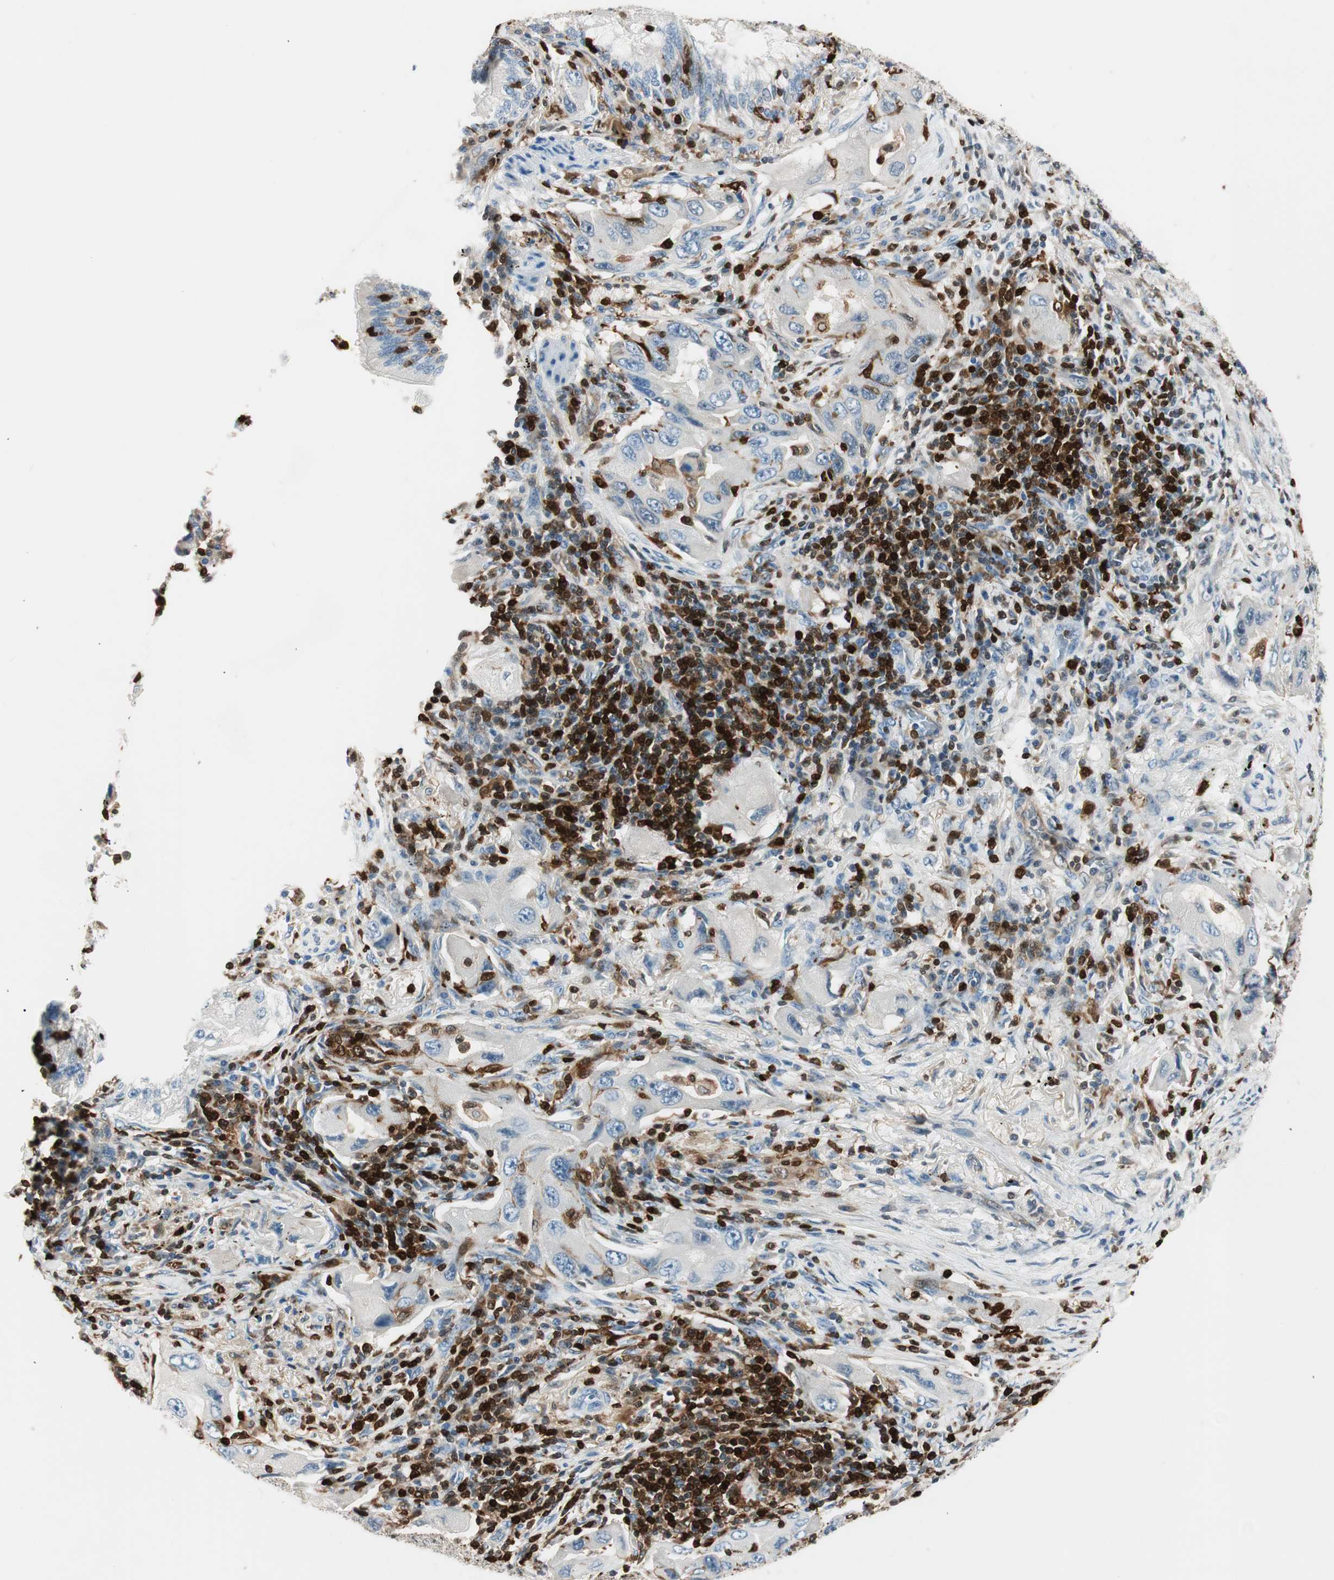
{"staining": {"intensity": "negative", "quantity": "none", "location": "none"}, "tissue": "lung cancer", "cell_type": "Tumor cells", "image_type": "cancer", "snomed": [{"axis": "morphology", "description": "Adenocarcinoma, NOS"}, {"axis": "topography", "description": "Lung"}], "caption": "Protein analysis of adenocarcinoma (lung) exhibits no significant expression in tumor cells.", "gene": "COTL1", "patient": {"sex": "female", "age": 65}}